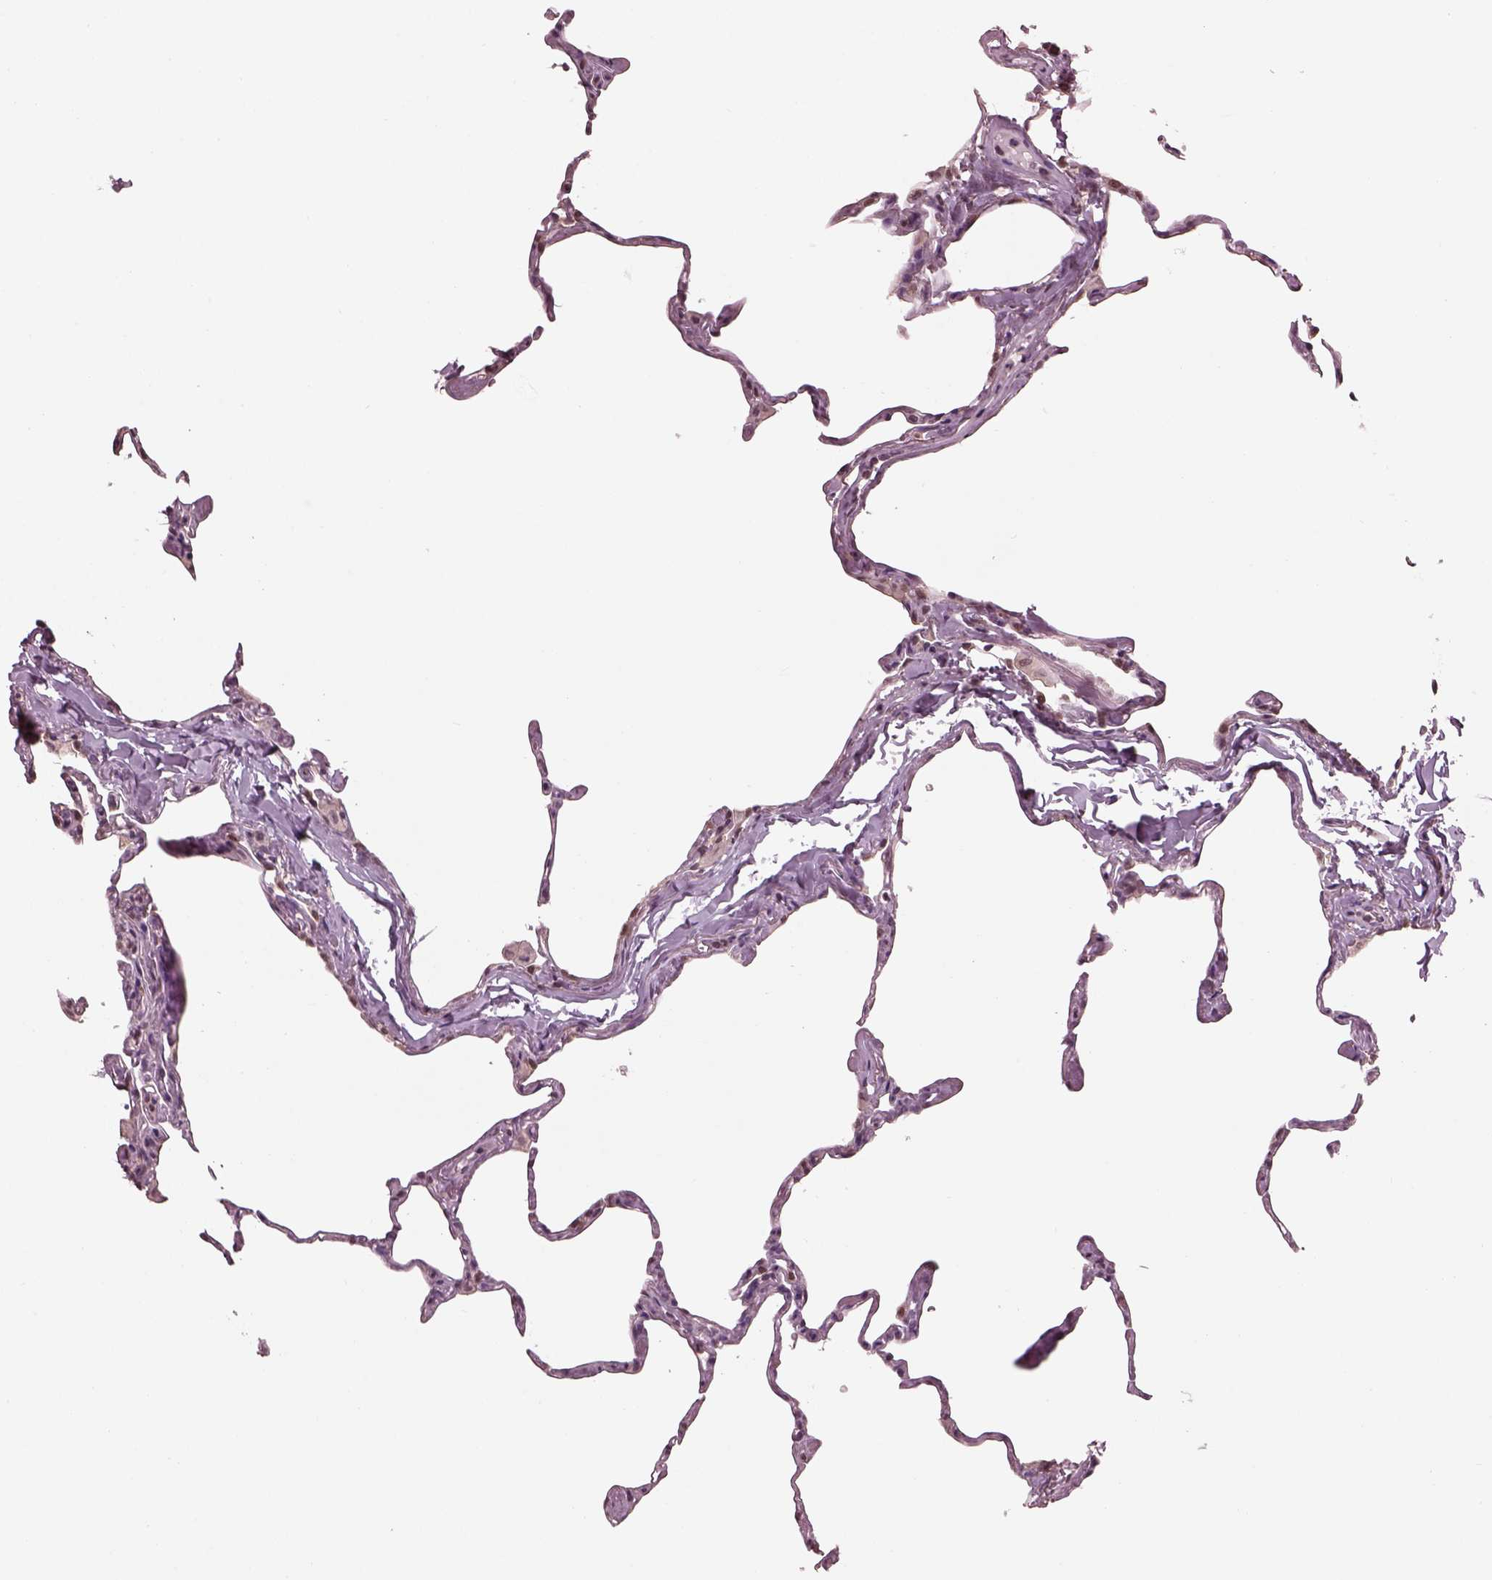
{"staining": {"intensity": "negative", "quantity": "none", "location": "none"}, "tissue": "lung", "cell_type": "Alveolar cells", "image_type": "normal", "snomed": [{"axis": "morphology", "description": "Normal tissue, NOS"}, {"axis": "topography", "description": "Lung"}], "caption": "A micrograph of lung stained for a protein displays no brown staining in alveolar cells.", "gene": "SRI", "patient": {"sex": "male", "age": 65}}